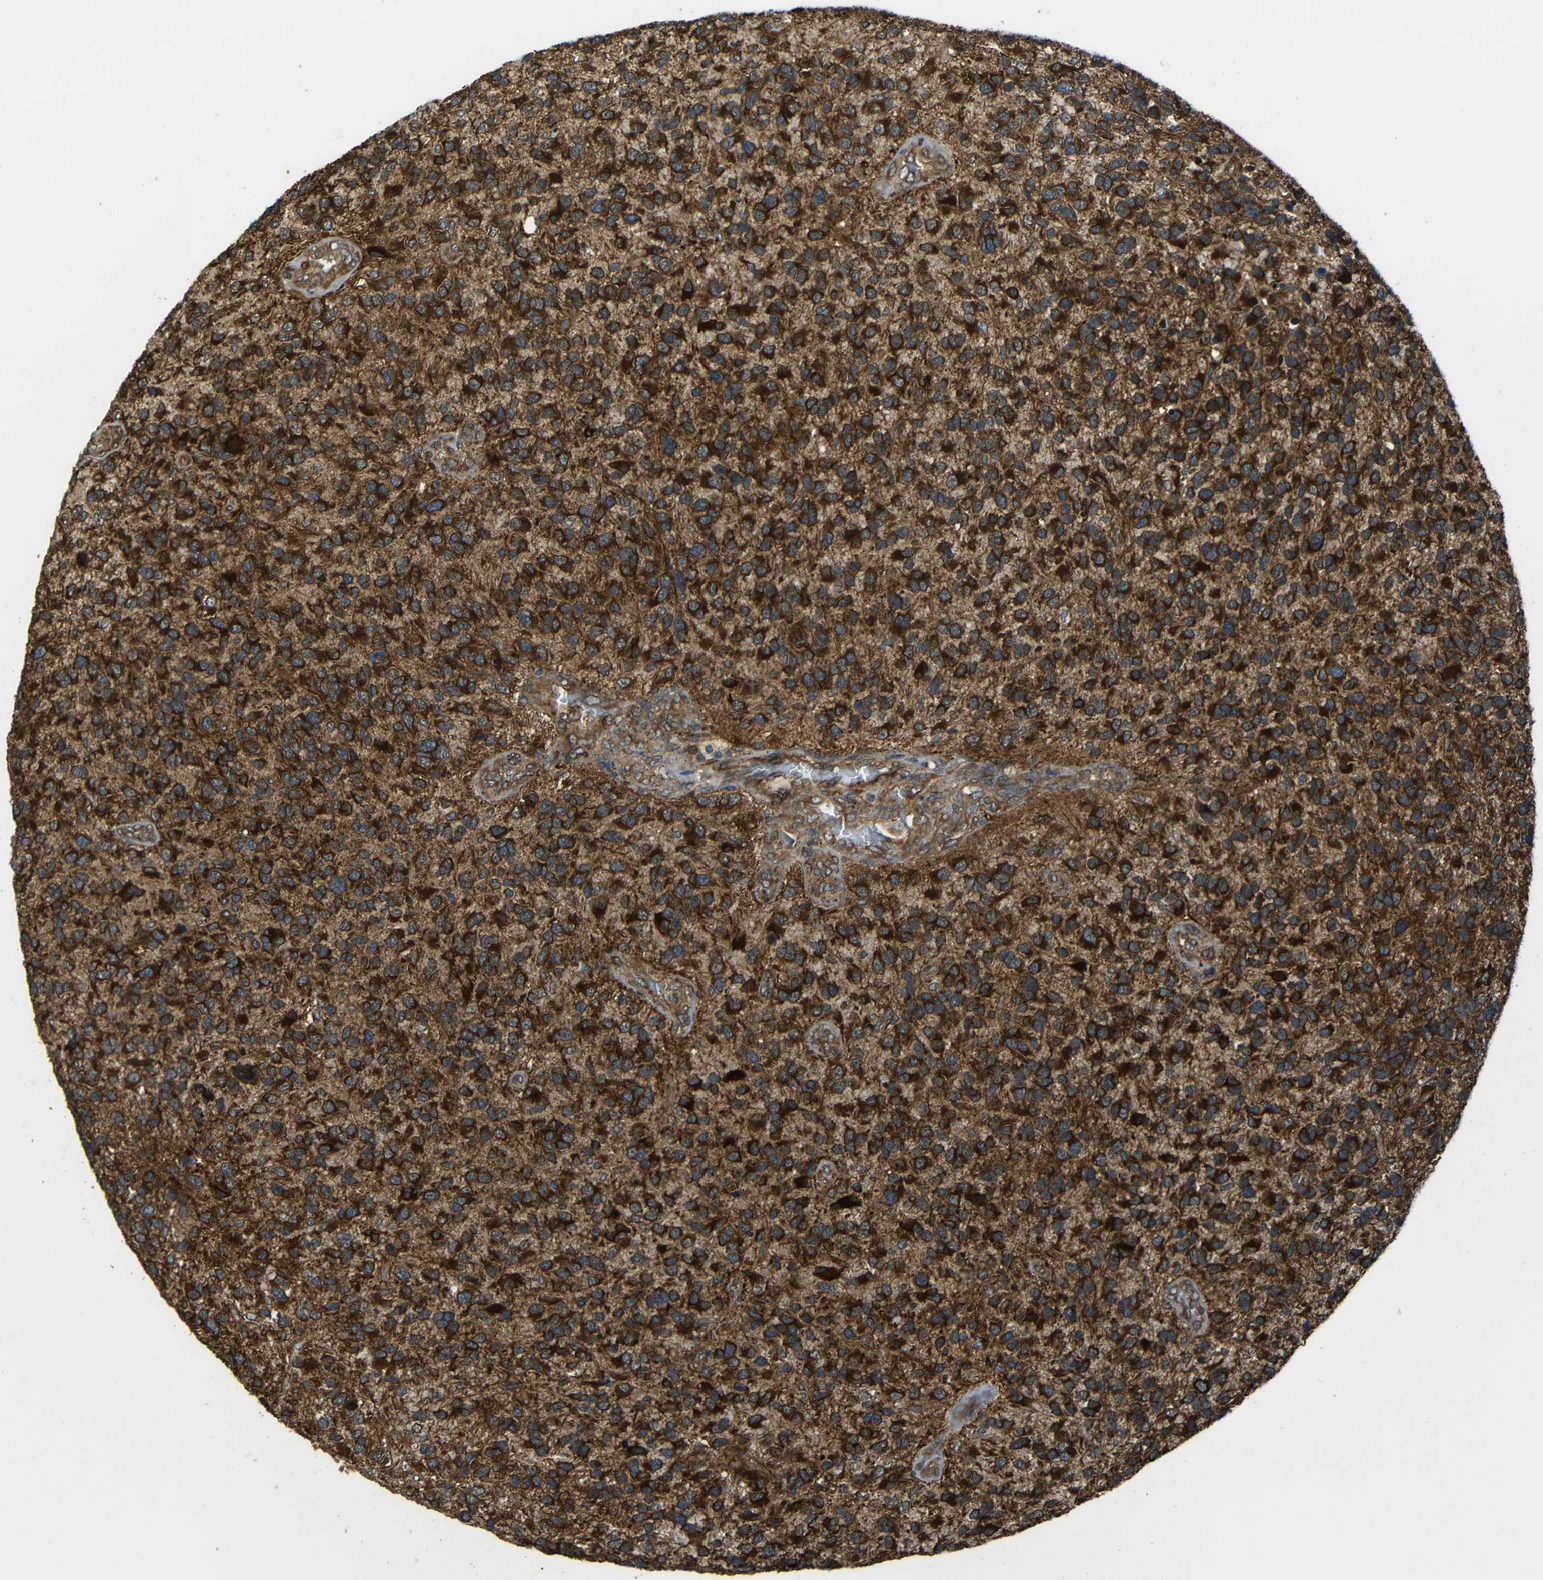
{"staining": {"intensity": "strong", "quantity": ">75%", "location": "cytoplasmic/membranous"}, "tissue": "glioma", "cell_type": "Tumor cells", "image_type": "cancer", "snomed": [{"axis": "morphology", "description": "Glioma, malignant, High grade"}, {"axis": "topography", "description": "Brain"}], "caption": "Malignant glioma (high-grade) tissue reveals strong cytoplasmic/membranous expression in approximately >75% of tumor cells, visualized by immunohistochemistry. (Brightfield microscopy of DAB IHC at high magnification).", "gene": "VAPB", "patient": {"sex": "female", "age": 58}}